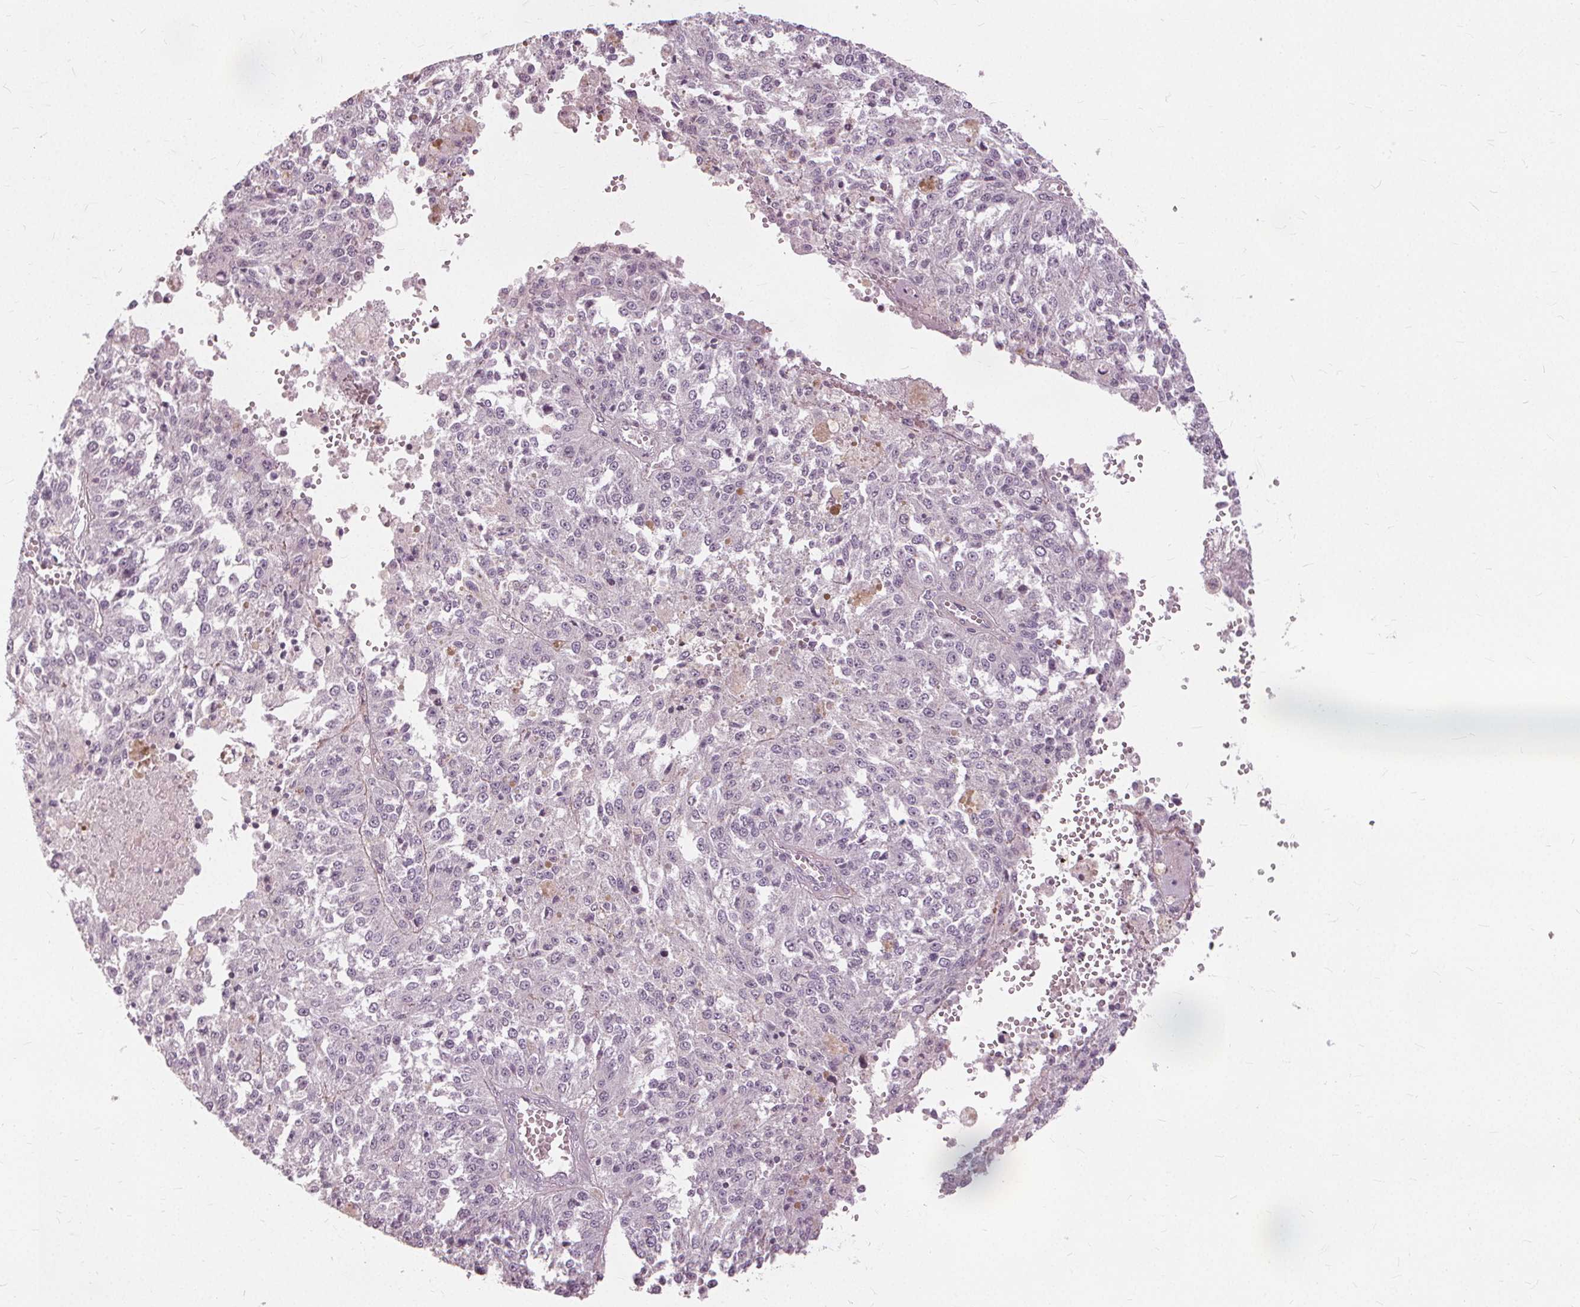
{"staining": {"intensity": "negative", "quantity": "none", "location": "none"}, "tissue": "melanoma", "cell_type": "Tumor cells", "image_type": "cancer", "snomed": [{"axis": "morphology", "description": "Malignant melanoma, Metastatic site"}, {"axis": "topography", "description": "Lymph node"}], "caption": "Melanoma was stained to show a protein in brown. There is no significant staining in tumor cells. (Immunohistochemistry, brightfield microscopy, high magnification).", "gene": "SFTPD", "patient": {"sex": "female", "age": 64}}